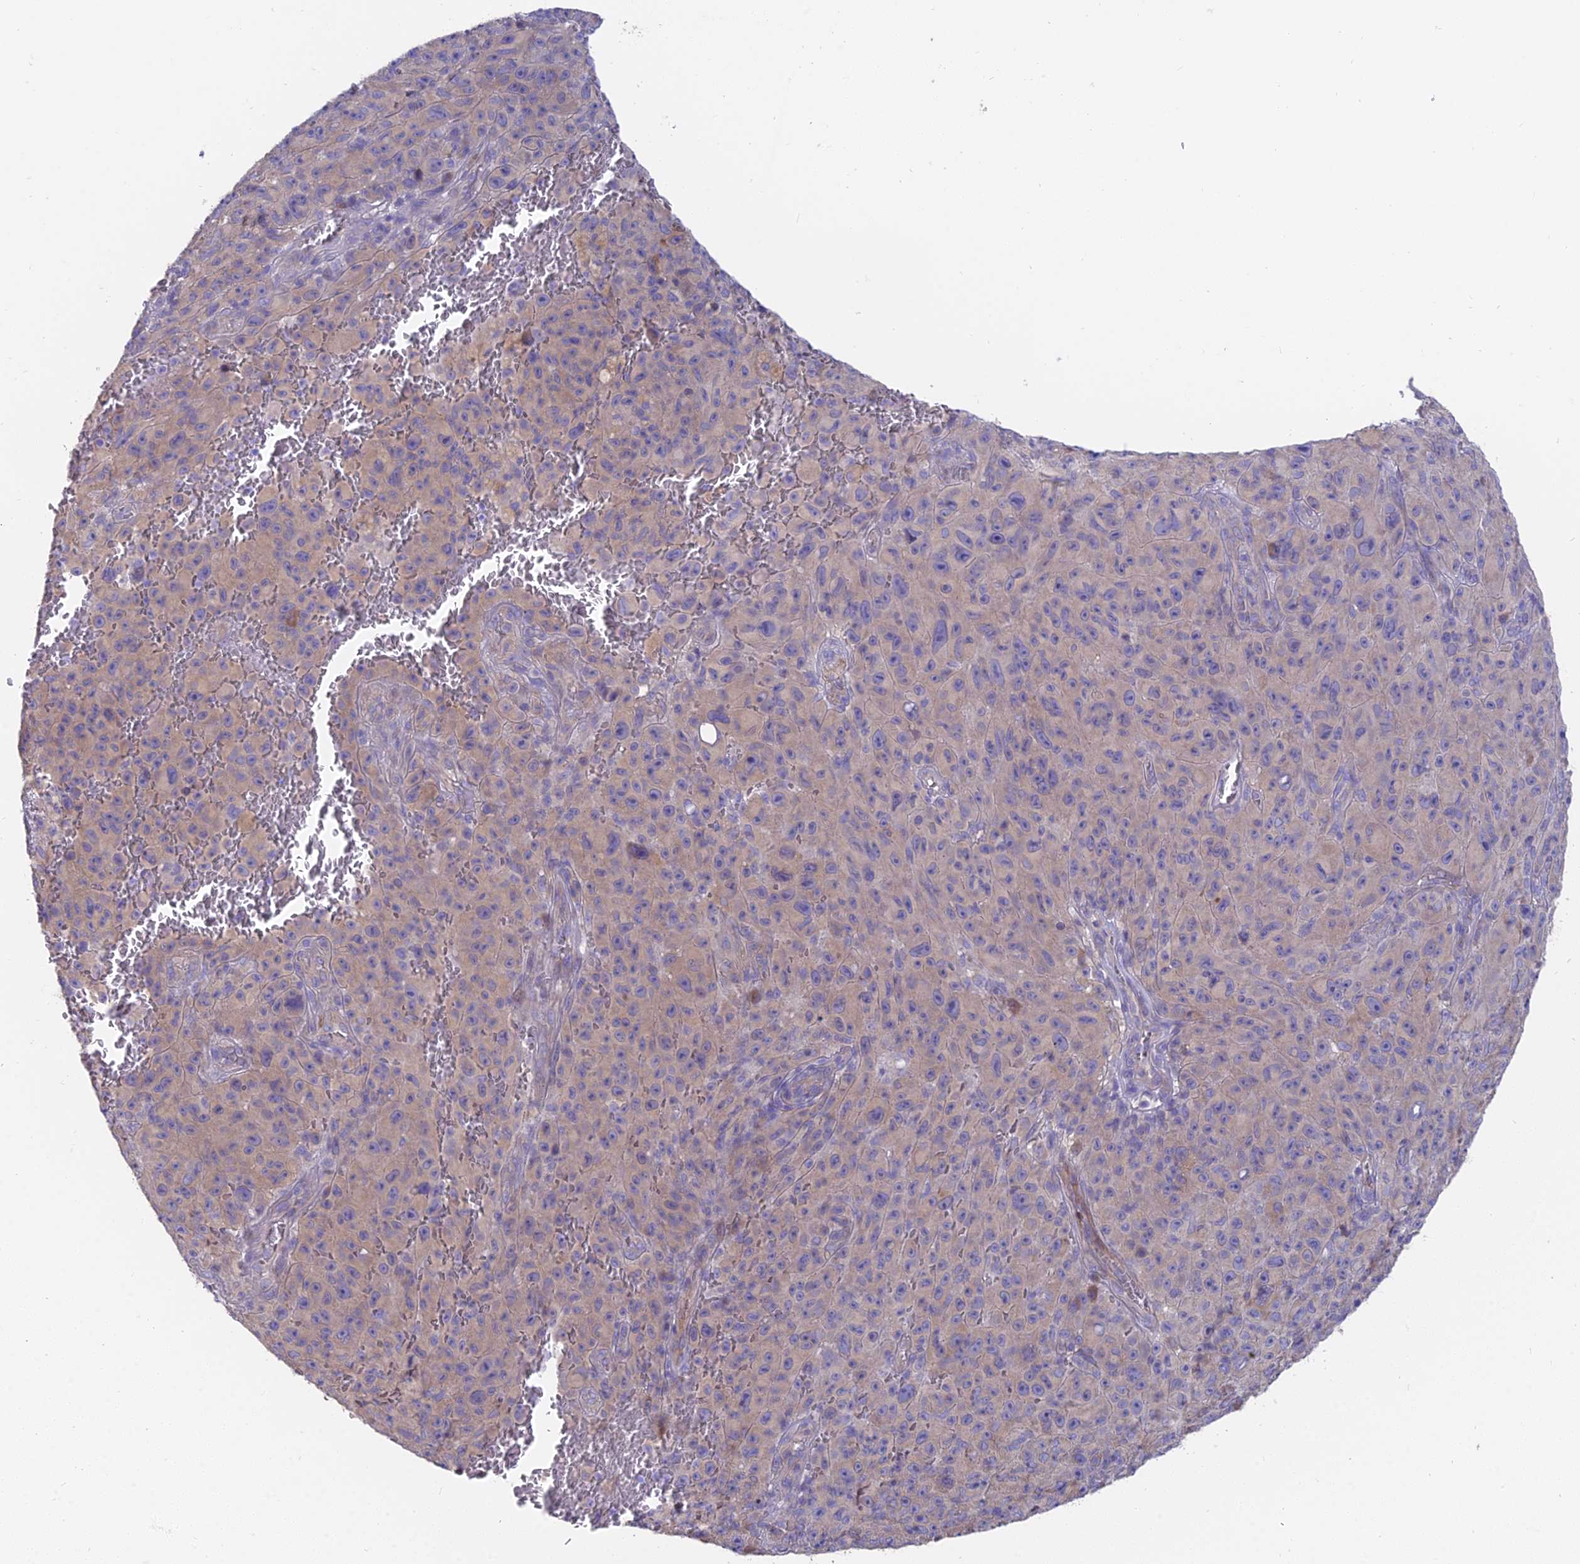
{"staining": {"intensity": "weak", "quantity": "25%-75%", "location": "cytoplasmic/membranous"}, "tissue": "melanoma", "cell_type": "Tumor cells", "image_type": "cancer", "snomed": [{"axis": "morphology", "description": "Malignant melanoma, NOS"}, {"axis": "topography", "description": "Skin"}], "caption": "The immunohistochemical stain labels weak cytoplasmic/membranous staining in tumor cells of malignant melanoma tissue.", "gene": "FAM168B", "patient": {"sex": "female", "age": 82}}